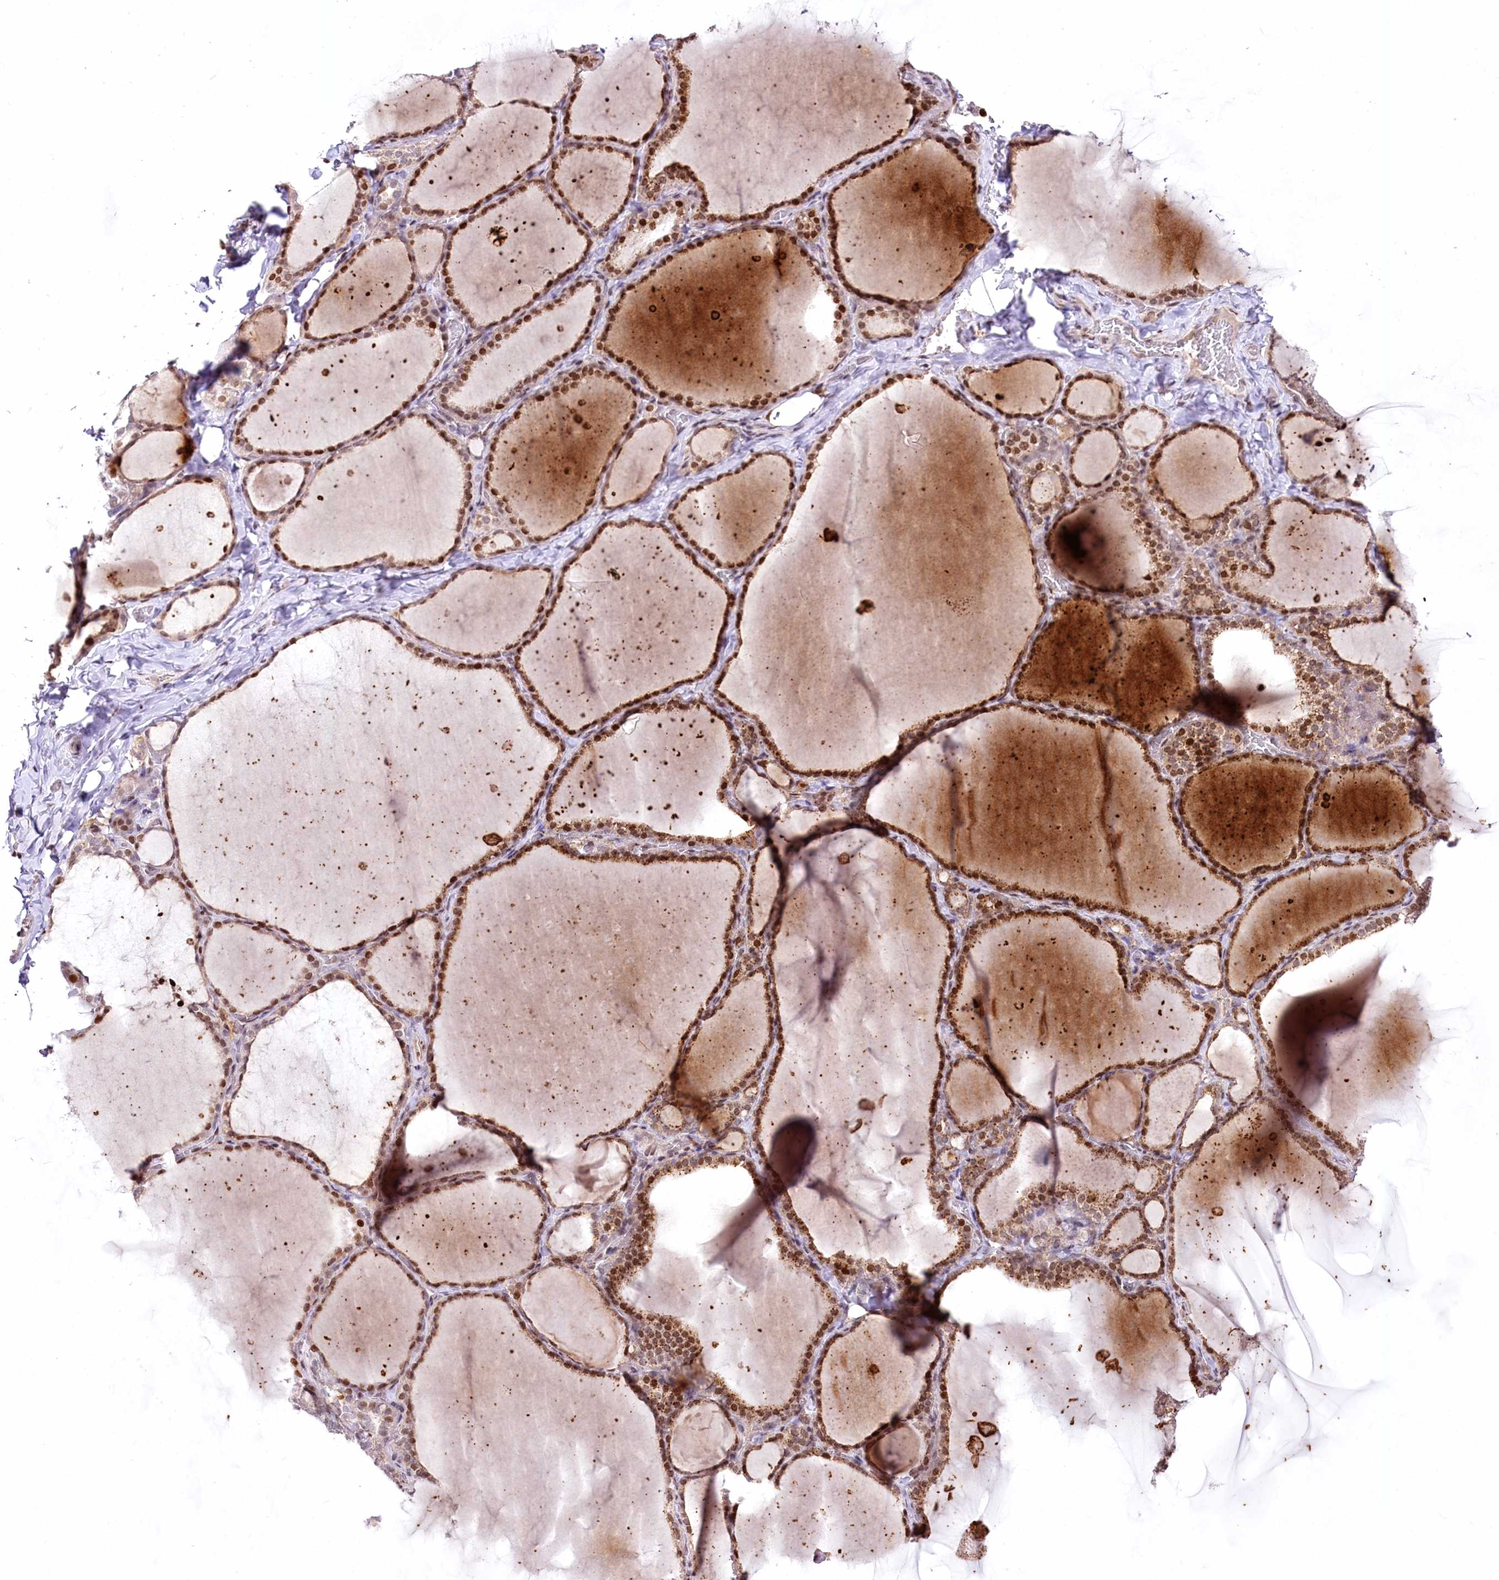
{"staining": {"intensity": "strong", "quantity": ">75%", "location": "cytoplasmic/membranous,nuclear"}, "tissue": "thyroid gland", "cell_type": "Glandular cells", "image_type": "normal", "snomed": [{"axis": "morphology", "description": "Normal tissue, NOS"}, {"axis": "topography", "description": "Thyroid gland"}], "caption": "High-magnification brightfield microscopy of unremarkable thyroid gland stained with DAB (brown) and counterstained with hematoxylin (blue). glandular cells exhibit strong cytoplasmic/membranous,nuclear expression is identified in about>75% of cells. The staining was performed using DAB (3,3'-diaminobenzidine), with brown indicating positive protein expression. Nuclei are stained blue with hematoxylin.", "gene": "ZFYVE27", "patient": {"sex": "female", "age": 22}}